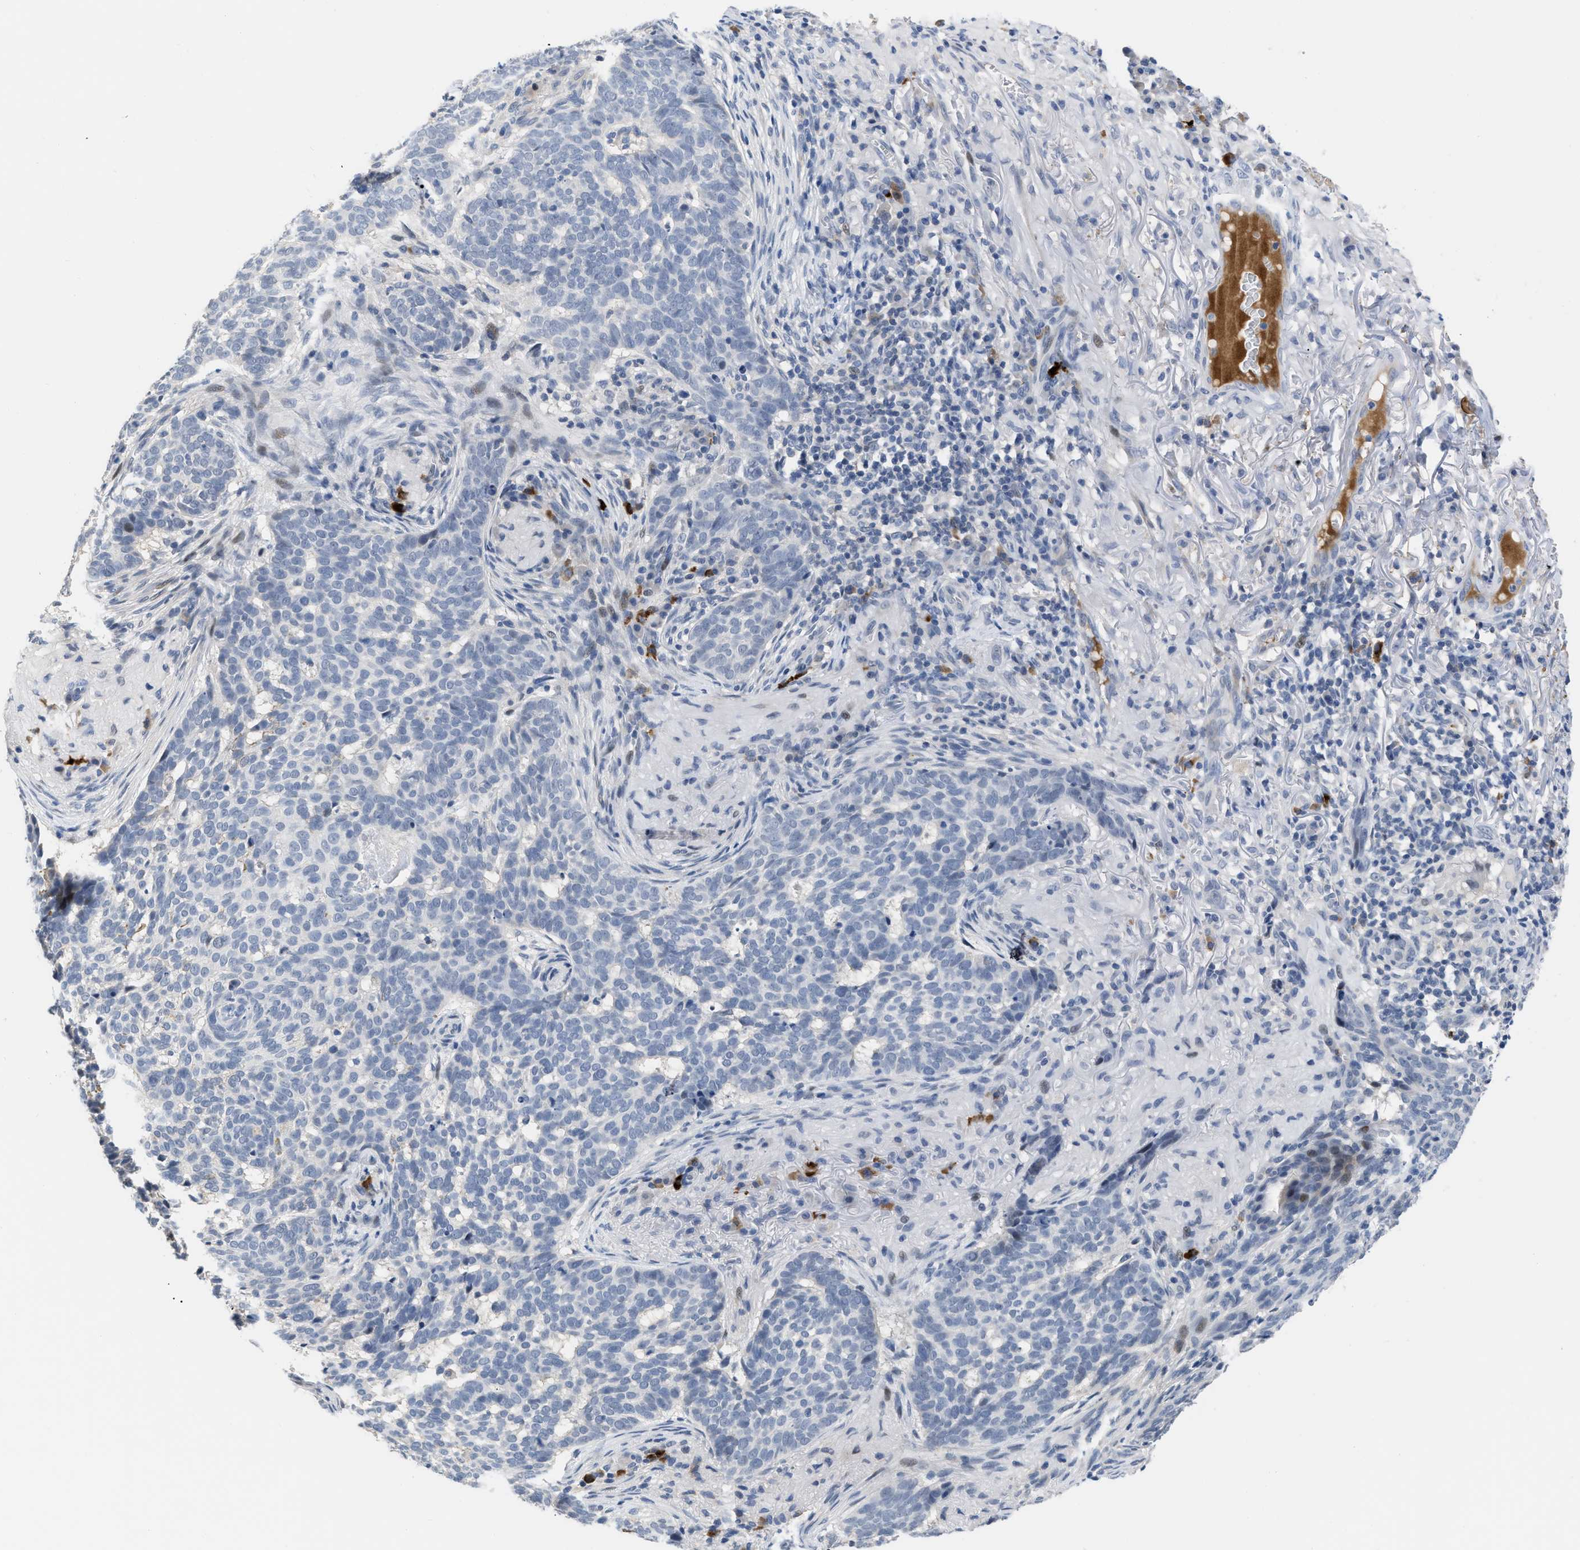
{"staining": {"intensity": "negative", "quantity": "none", "location": "none"}, "tissue": "skin cancer", "cell_type": "Tumor cells", "image_type": "cancer", "snomed": [{"axis": "morphology", "description": "Basal cell carcinoma"}, {"axis": "topography", "description": "Skin"}], "caption": "Immunohistochemistry (IHC) image of neoplastic tissue: human basal cell carcinoma (skin) stained with DAB (3,3'-diaminobenzidine) shows no significant protein expression in tumor cells.", "gene": "OR9K2", "patient": {"sex": "male", "age": 85}}